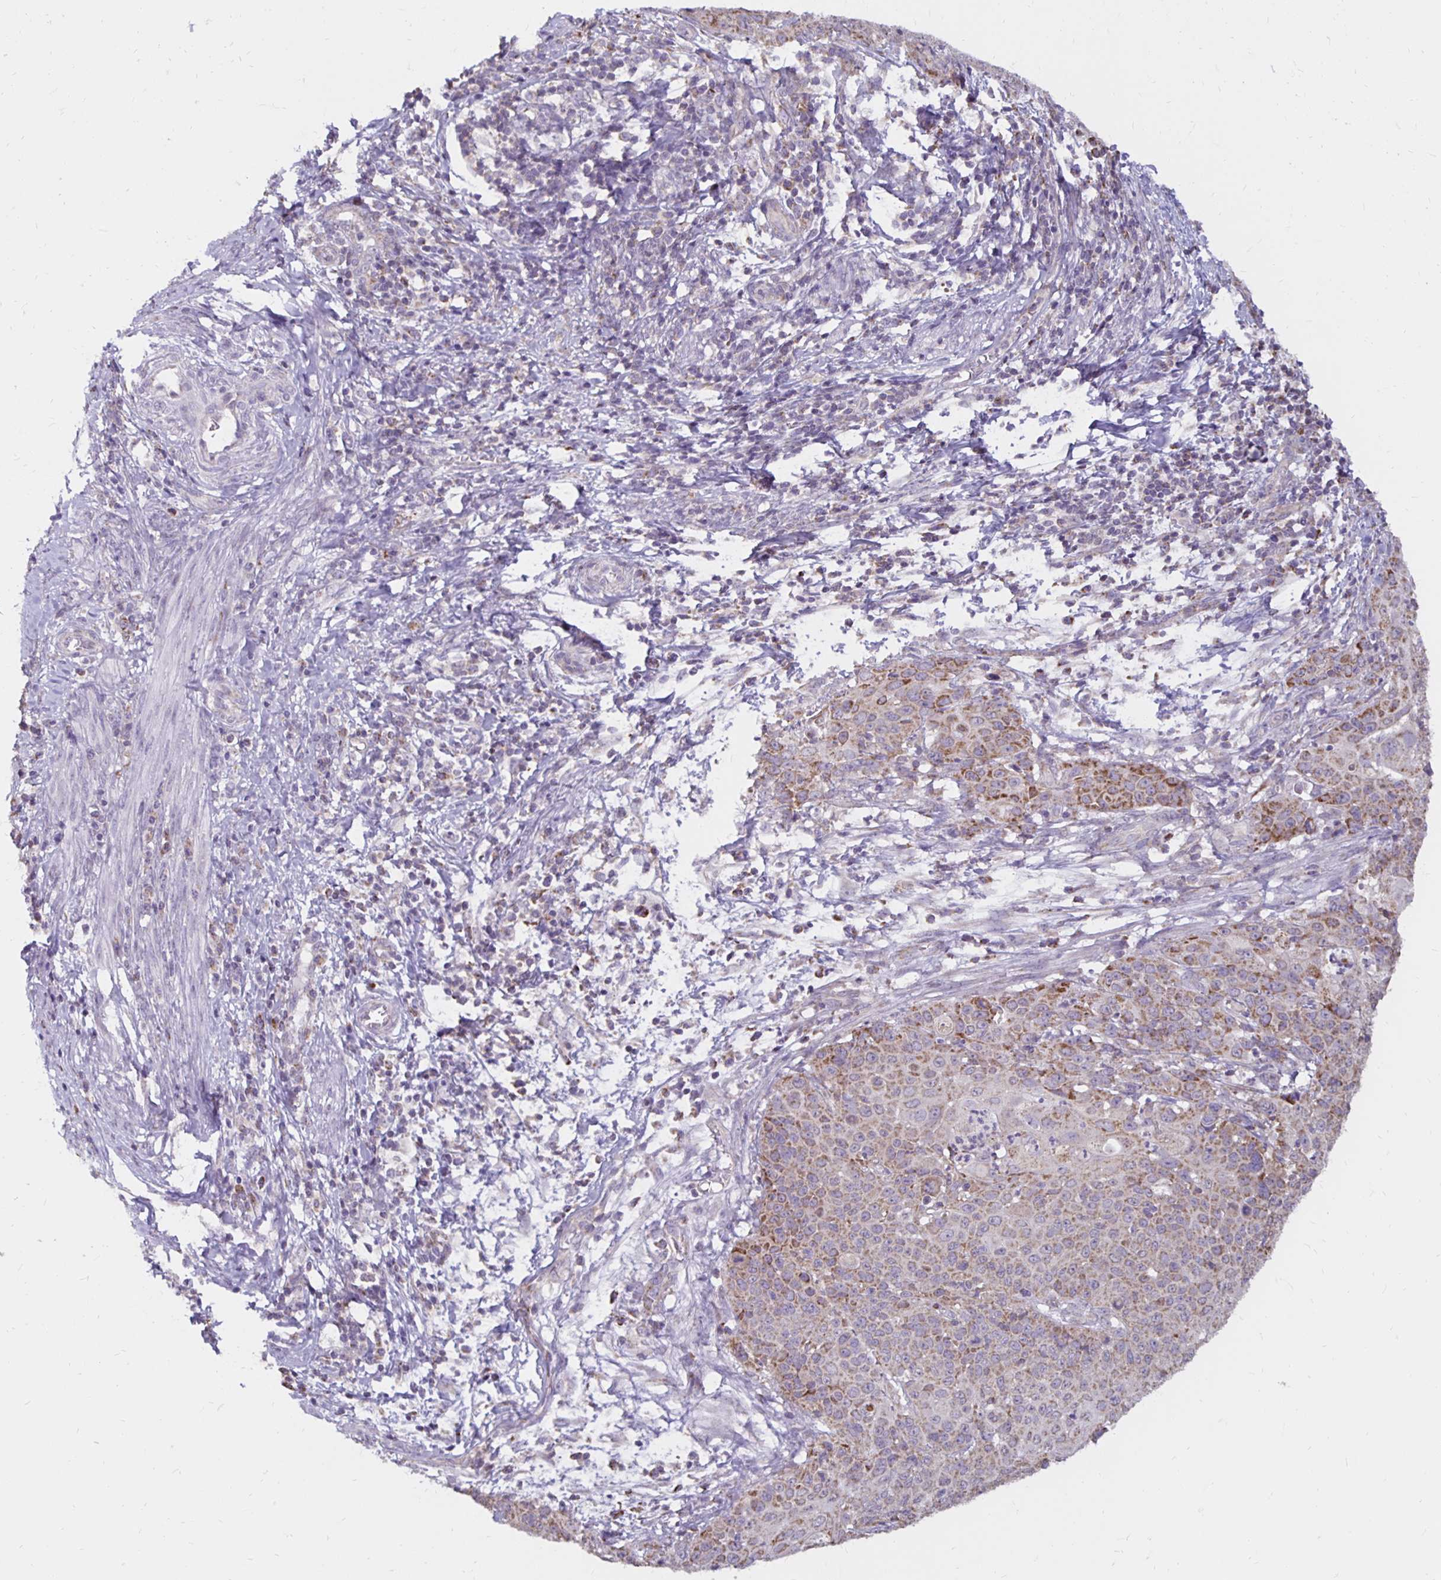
{"staining": {"intensity": "weak", "quantity": "25%-75%", "location": "cytoplasmic/membranous"}, "tissue": "cervical cancer", "cell_type": "Tumor cells", "image_type": "cancer", "snomed": [{"axis": "morphology", "description": "Squamous cell carcinoma, NOS"}, {"axis": "topography", "description": "Cervix"}], "caption": "Human cervical squamous cell carcinoma stained with a protein marker exhibits weak staining in tumor cells.", "gene": "IER3", "patient": {"sex": "female", "age": 65}}